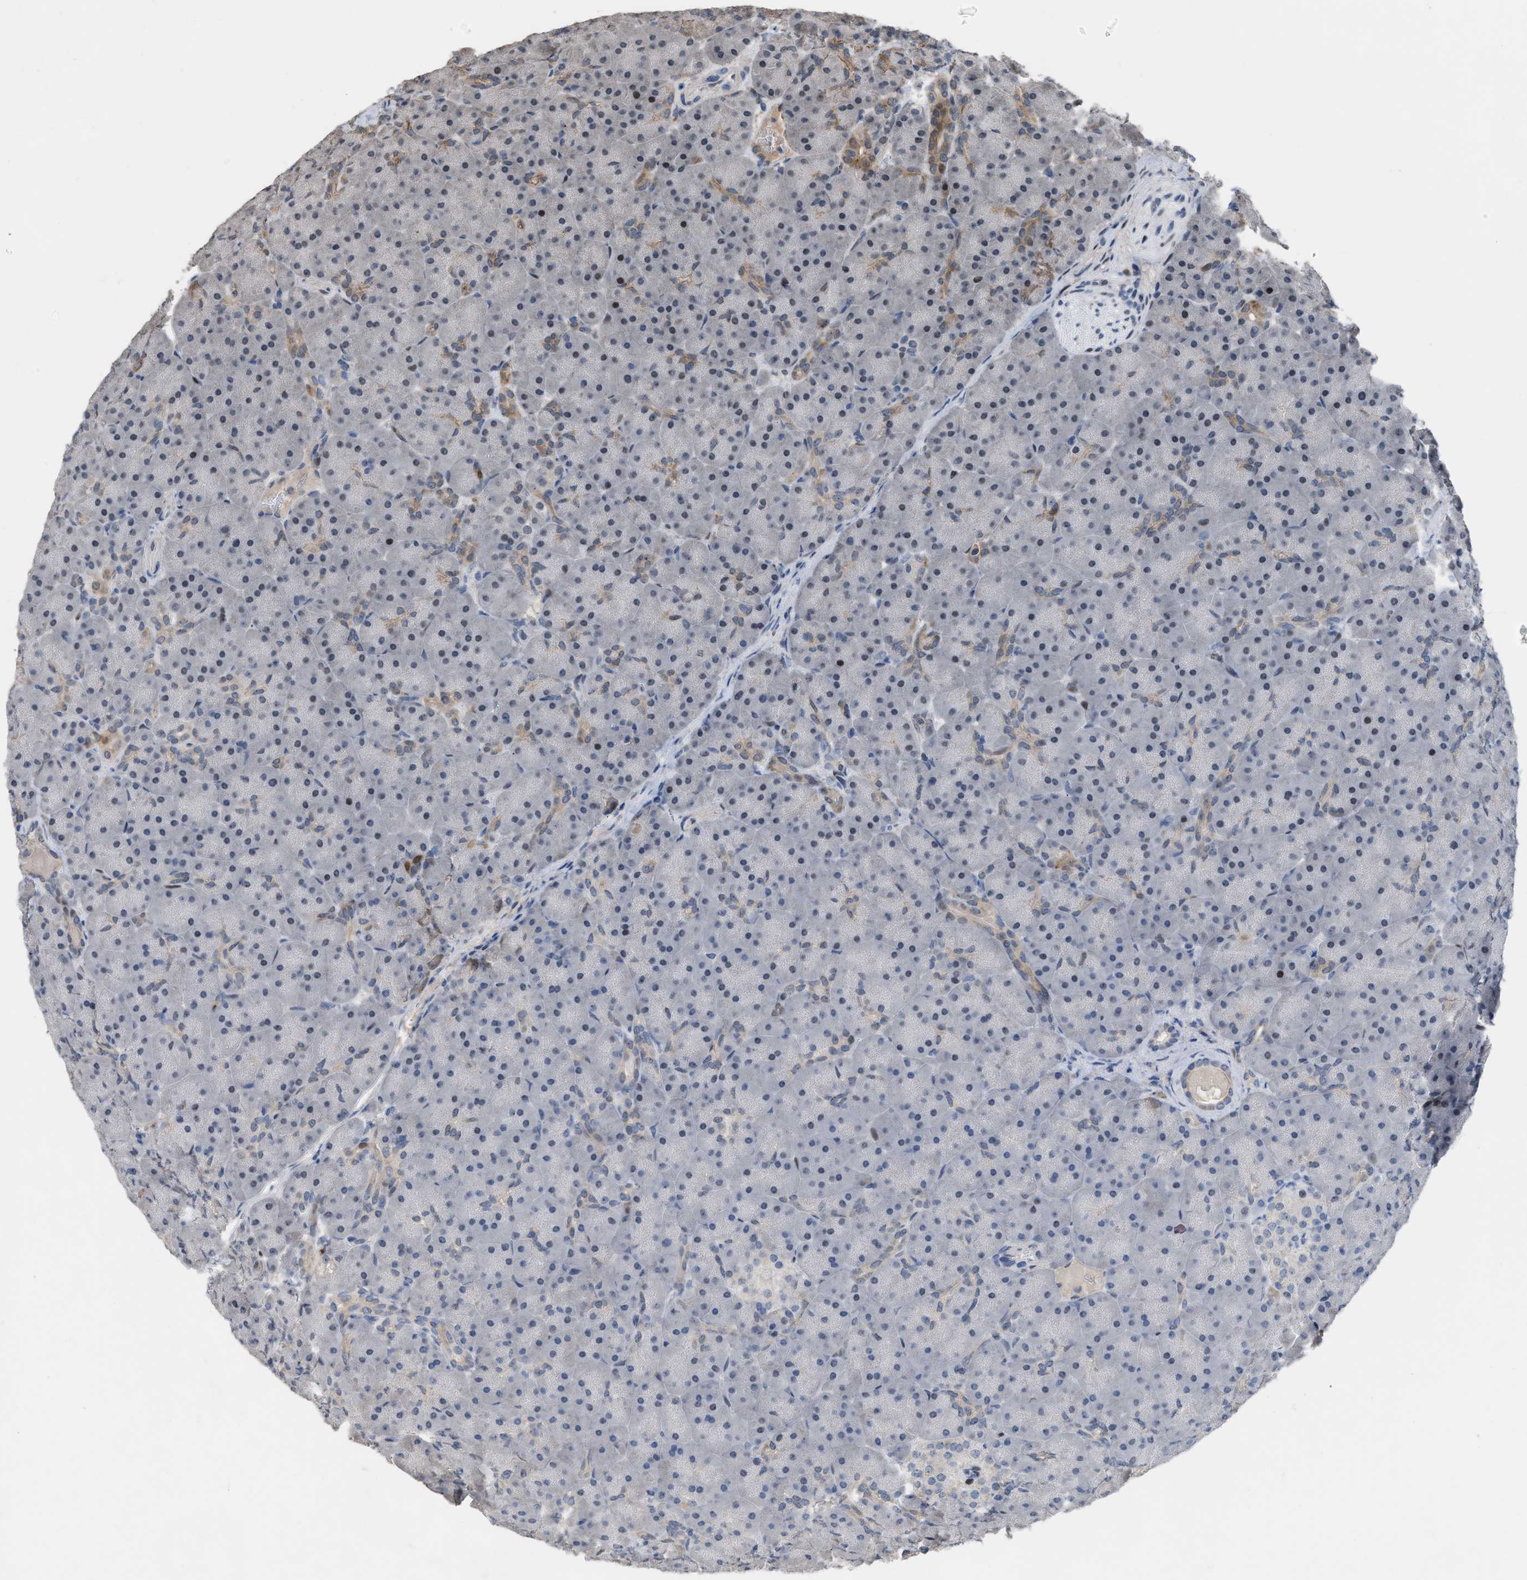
{"staining": {"intensity": "moderate", "quantity": "<25%", "location": "cytoplasmic/membranous"}, "tissue": "pancreas", "cell_type": "Exocrine glandular cells", "image_type": "normal", "snomed": [{"axis": "morphology", "description": "Normal tissue, NOS"}, {"axis": "topography", "description": "Pancreas"}], "caption": "Protein staining of benign pancreas shows moderate cytoplasmic/membranous expression in about <25% of exocrine glandular cells. Immunohistochemistry stains the protein of interest in brown and the nuclei are stained blue.", "gene": "SETDB1", "patient": {"sex": "male", "age": 66}}